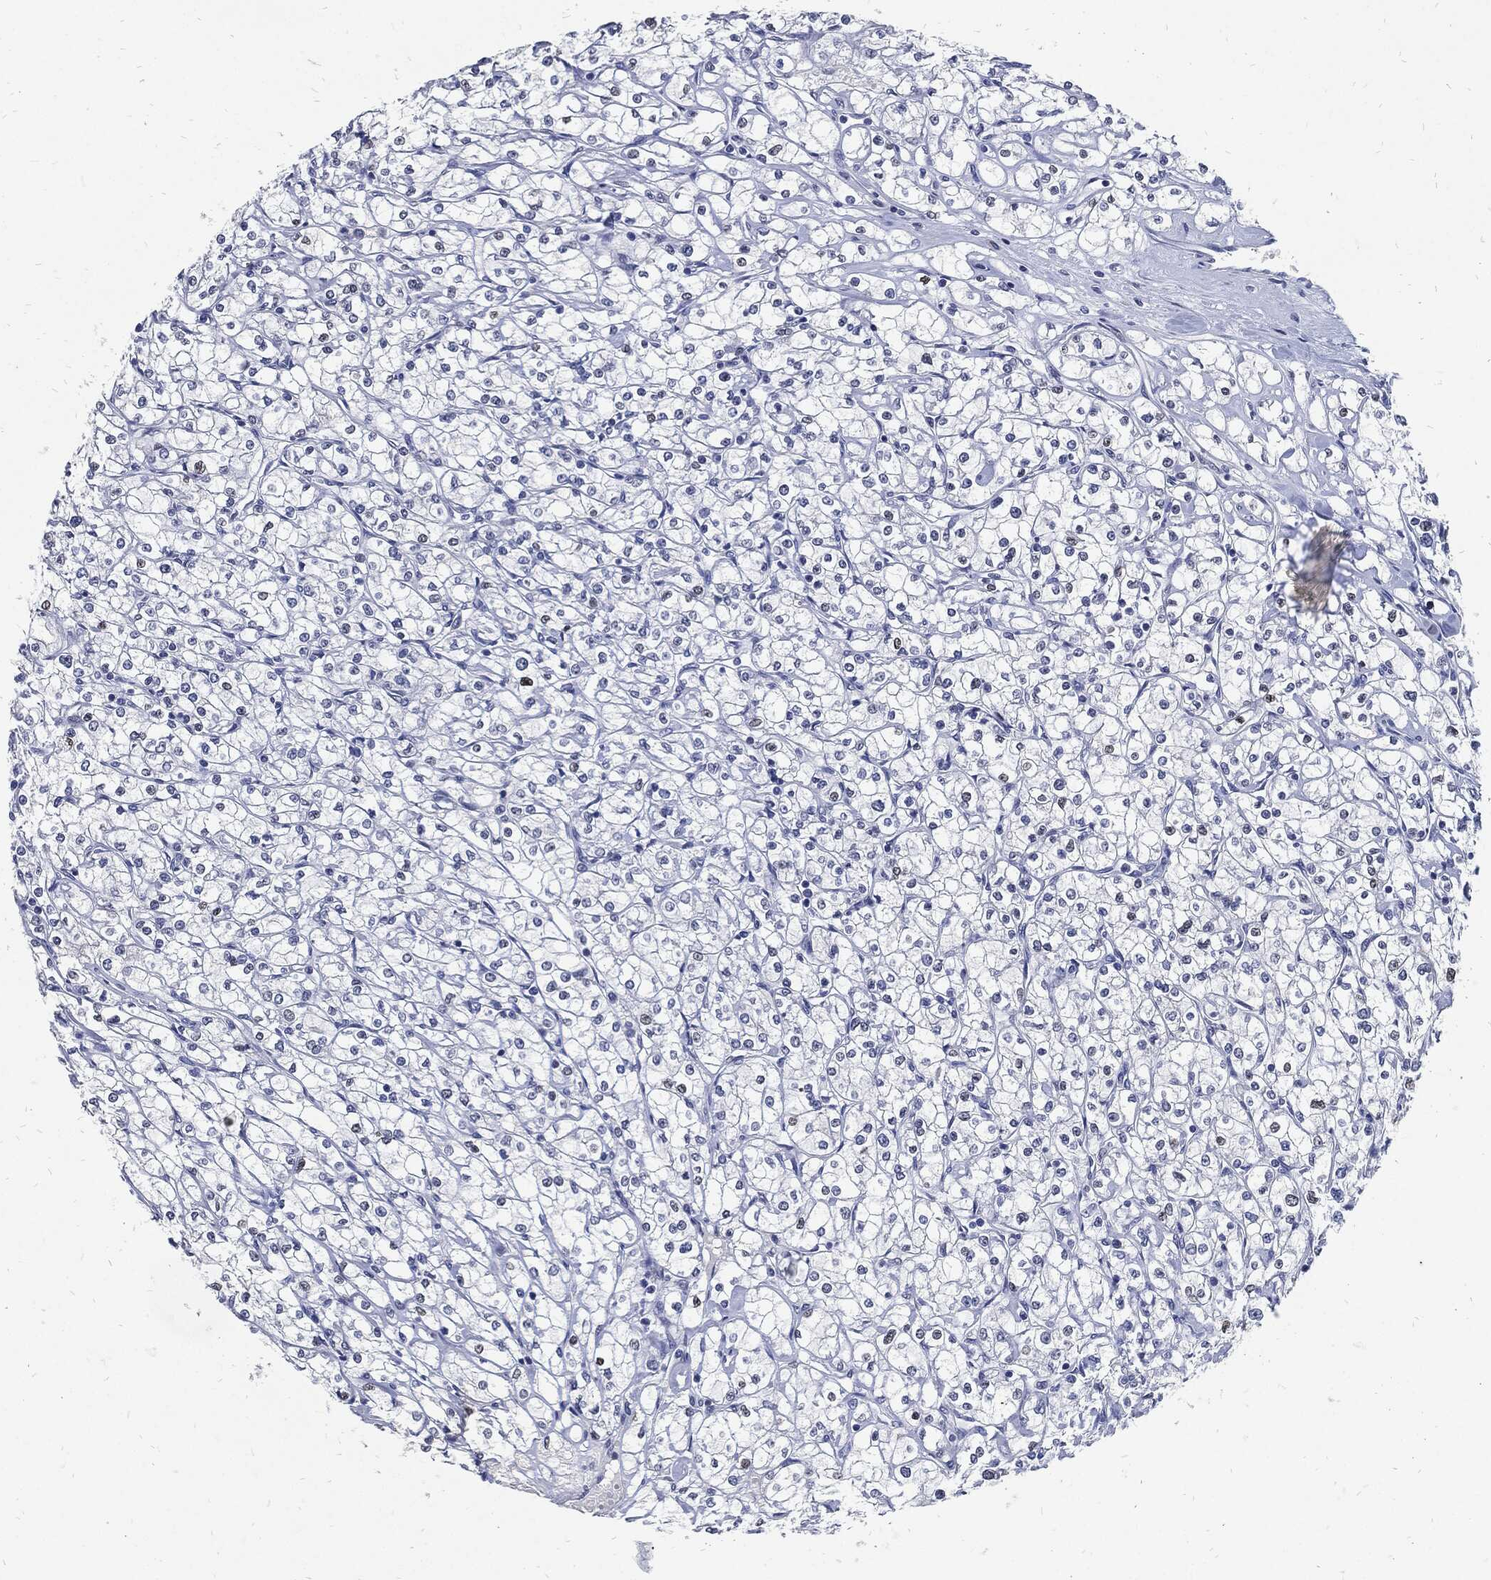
{"staining": {"intensity": "negative", "quantity": "none", "location": "none"}, "tissue": "renal cancer", "cell_type": "Tumor cells", "image_type": "cancer", "snomed": [{"axis": "morphology", "description": "Adenocarcinoma, NOS"}, {"axis": "topography", "description": "Kidney"}], "caption": "High magnification brightfield microscopy of renal adenocarcinoma stained with DAB (brown) and counterstained with hematoxylin (blue): tumor cells show no significant expression.", "gene": "JUN", "patient": {"sex": "male", "age": 67}}